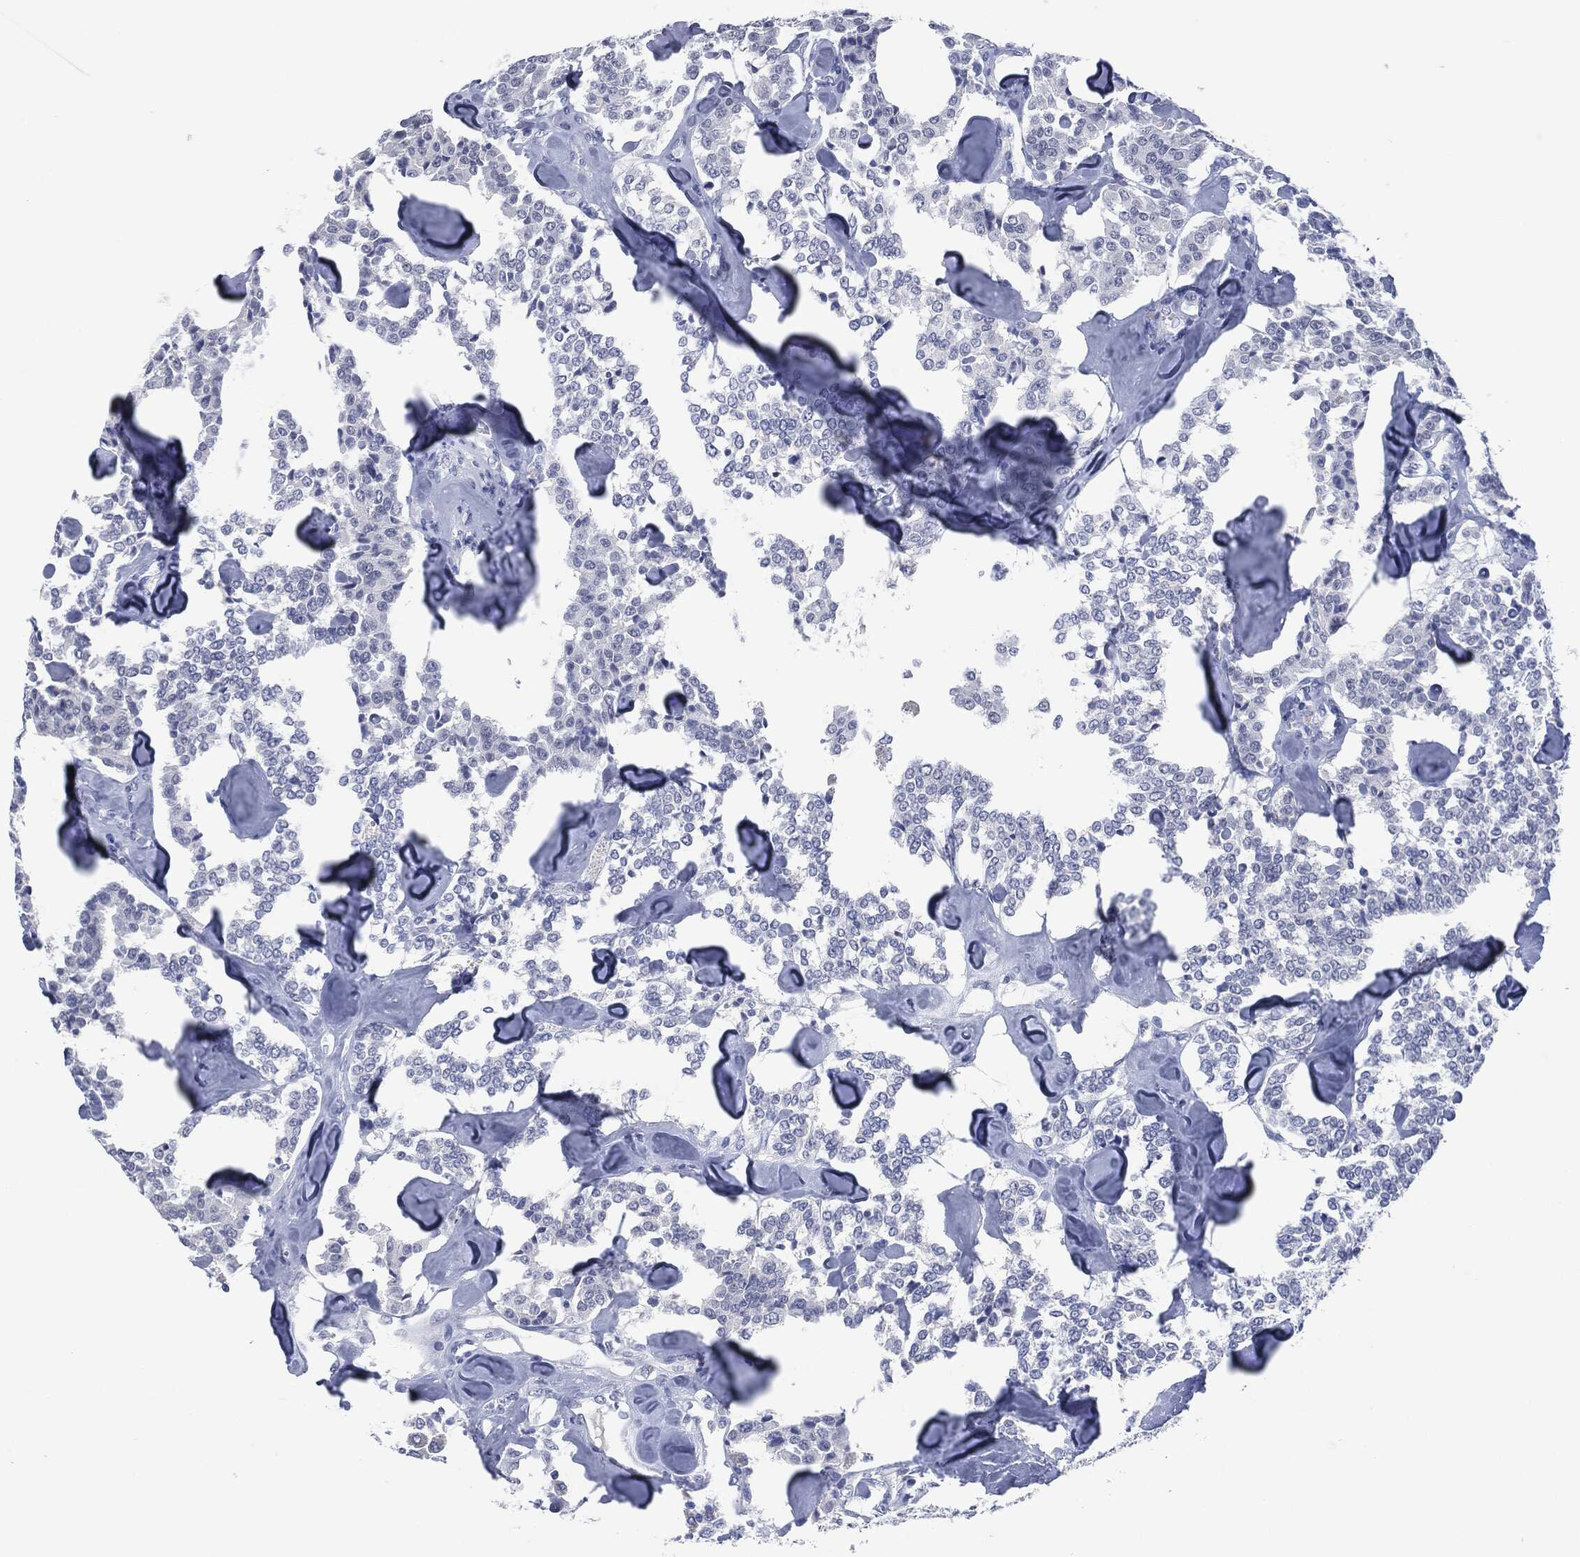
{"staining": {"intensity": "negative", "quantity": "none", "location": "none"}, "tissue": "carcinoid", "cell_type": "Tumor cells", "image_type": "cancer", "snomed": [{"axis": "morphology", "description": "Carcinoid, malignant, NOS"}, {"axis": "topography", "description": "Pancreas"}], "caption": "A photomicrograph of human carcinoid is negative for staining in tumor cells.", "gene": "MUC16", "patient": {"sex": "male", "age": 41}}